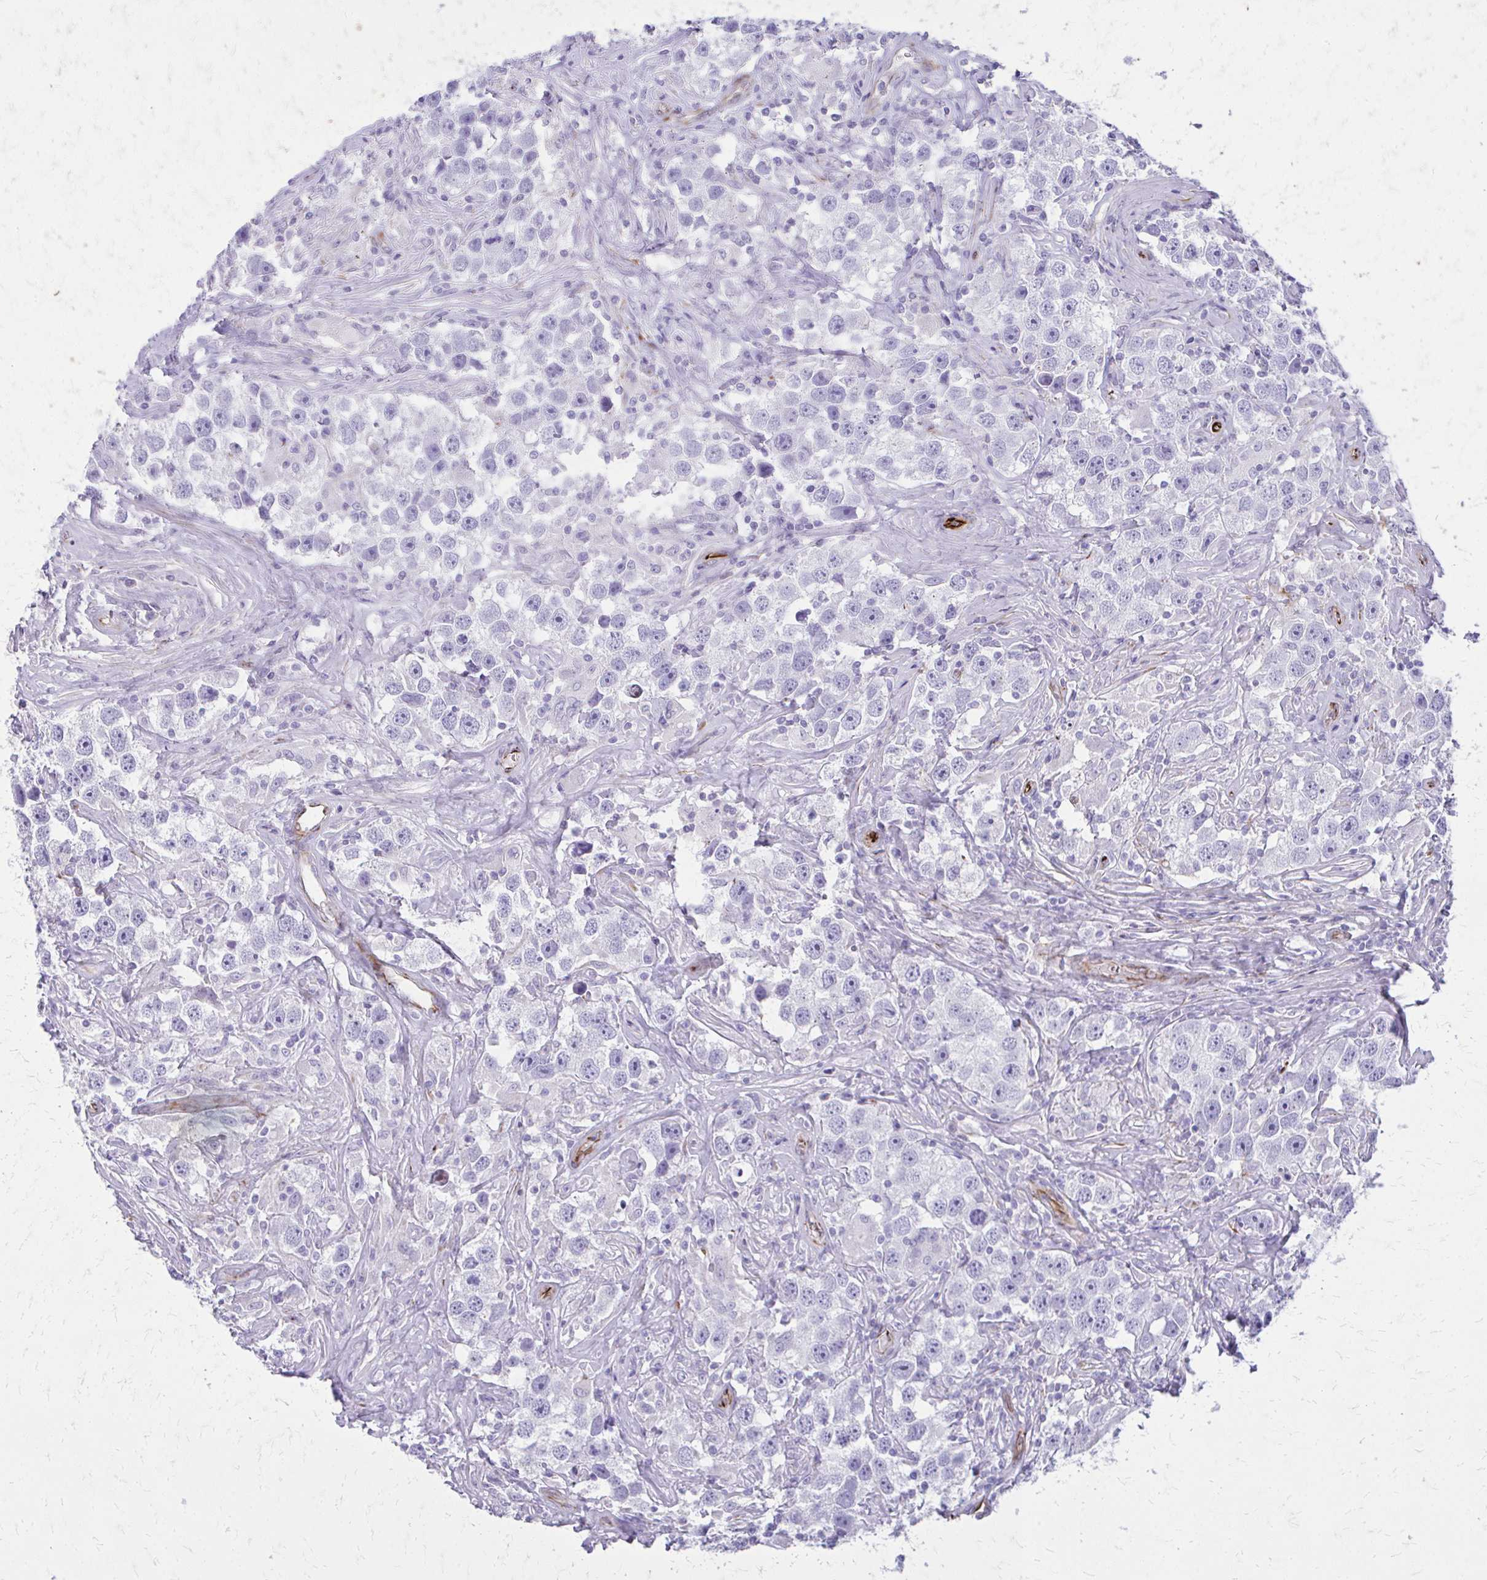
{"staining": {"intensity": "negative", "quantity": "none", "location": "none"}, "tissue": "testis cancer", "cell_type": "Tumor cells", "image_type": "cancer", "snomed": [{"axis": "morphology", "description": "Seminoma, NOS"}, {"axis": "topography", "description": "Testis"}], "caption": "There is no significant positivity in tumor cells of seminoma (testis).", "gene": "TRIM6", "patient": {"sex": "male", "age": 49}}